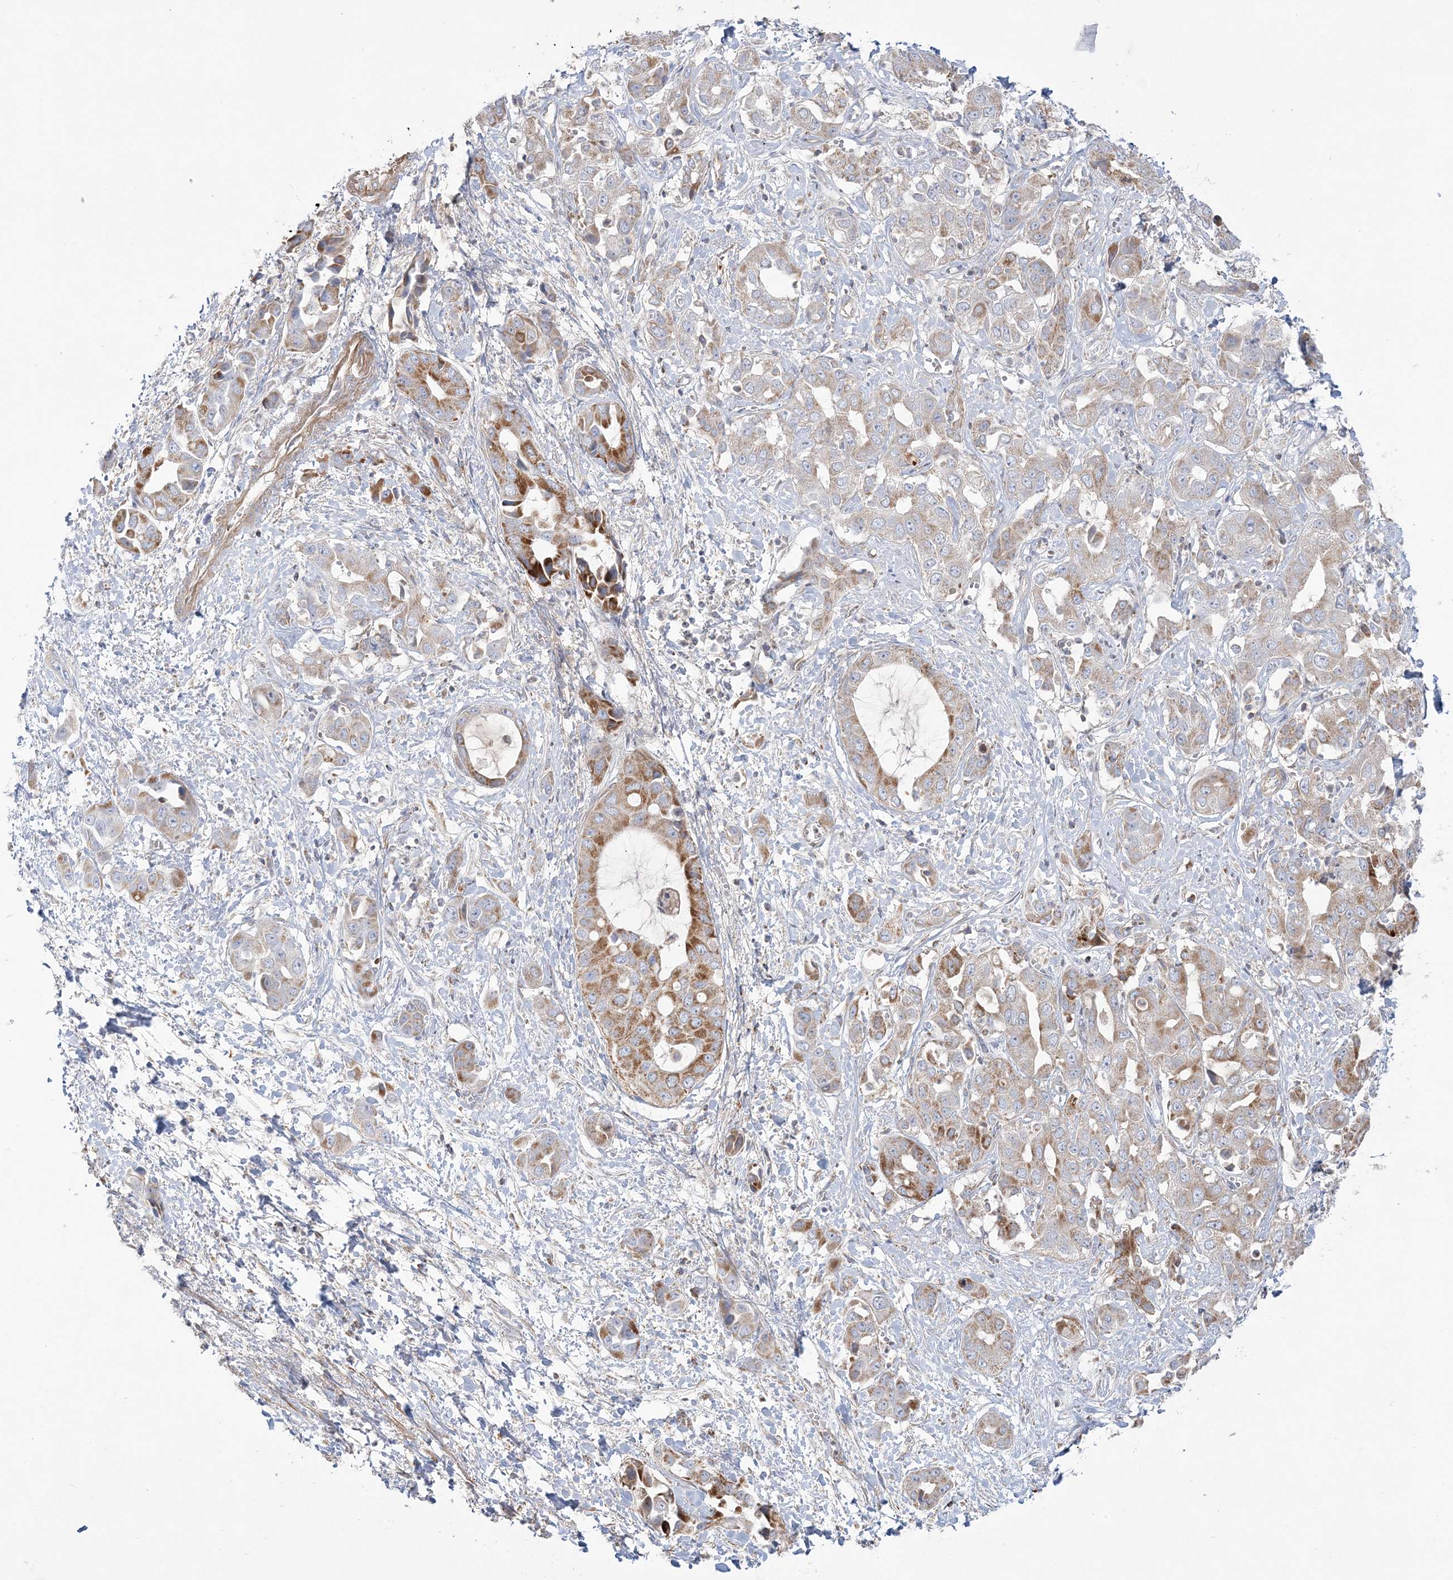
{"staining": {"intensity": "moderate", "quantity": "25%-75%", "location": "cytoplasmic/membranous"}, "tissue": "liver cancer", "cell_type": "Tumor cells", "image_type": "cancer", "snomed": [{"axis": "morphology", "description": "Cholangiocarcinoma"}, {"axis": "topography", "description": "Liver"}], "caption": "Immunohistochemical staining of human liver cancer shows medium levels of moderate cytoplasmic/membranous staining in about 25%-75% of tumor cells. (Stains: DAB in brown, nuclei in blue, Microscopy: brightfield microscopy at high magnification).", "gene": "SCLT1", "patient": {"sex": "female", "age": 52}}